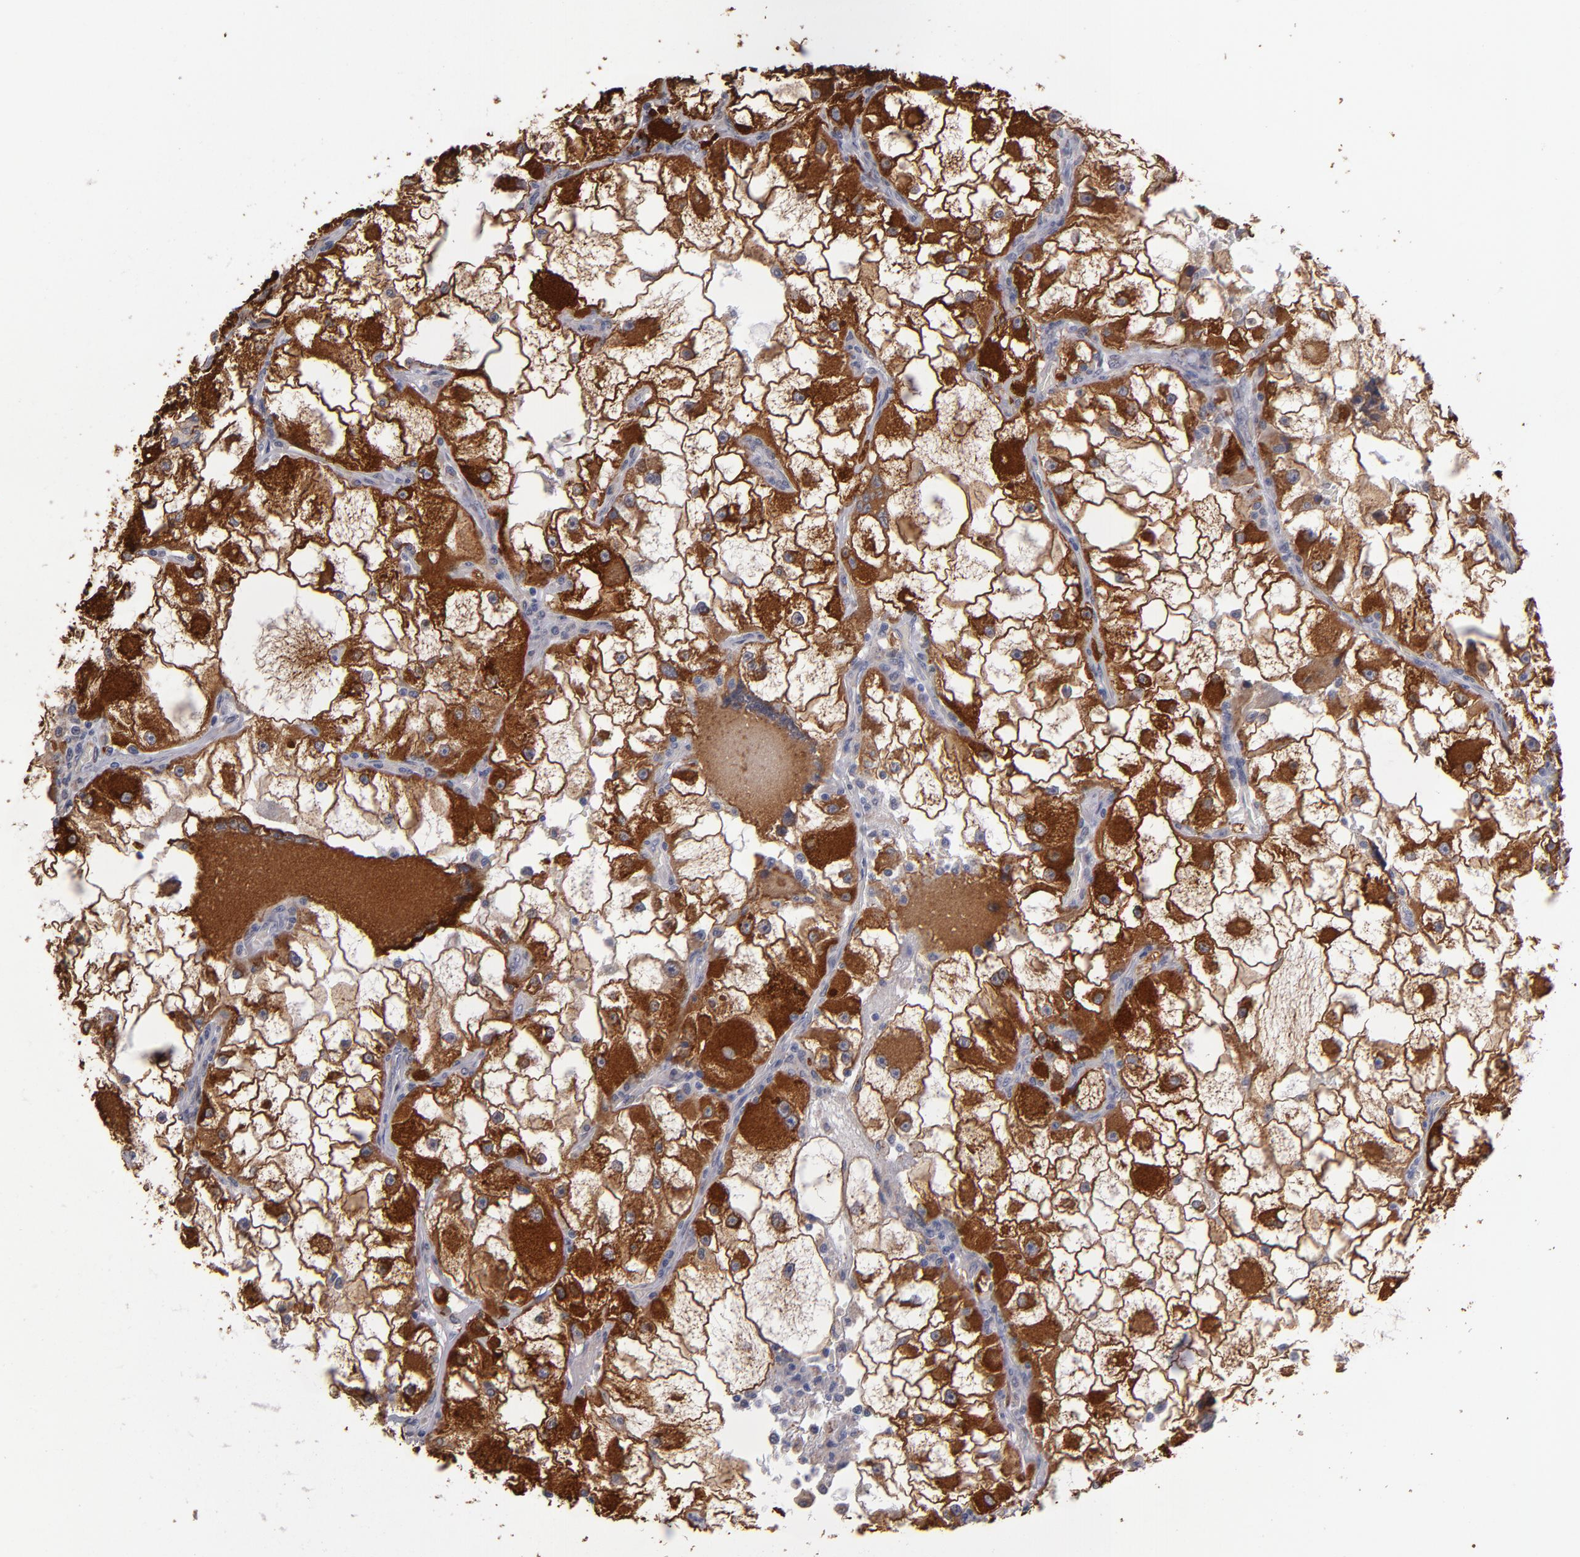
{"staining": {"intensity": "strong", "quantity": ">75%", "location": "cytoplasmic/membranous"}, "tissue": "renal cancer", "cell_type": "Tumor cells", "image_type": "cancer", "snomed": [{"axis": "morphology", "description": "Adenocarcinoma, NOS"}, {"axis": "topography", "description": "Kidney"}], "caption": "High-magnification brightfield microscopy of adenocarcinoma (renal) stained with DAB (brown) and counterstained with hematoxylin (blue). tumor cells exhibit strong cytoplasmic/membranous staining is identified in approximately>75% of cells.", "gene": "PGRMC1", "patient": {"sex": "female", "age": 73}}